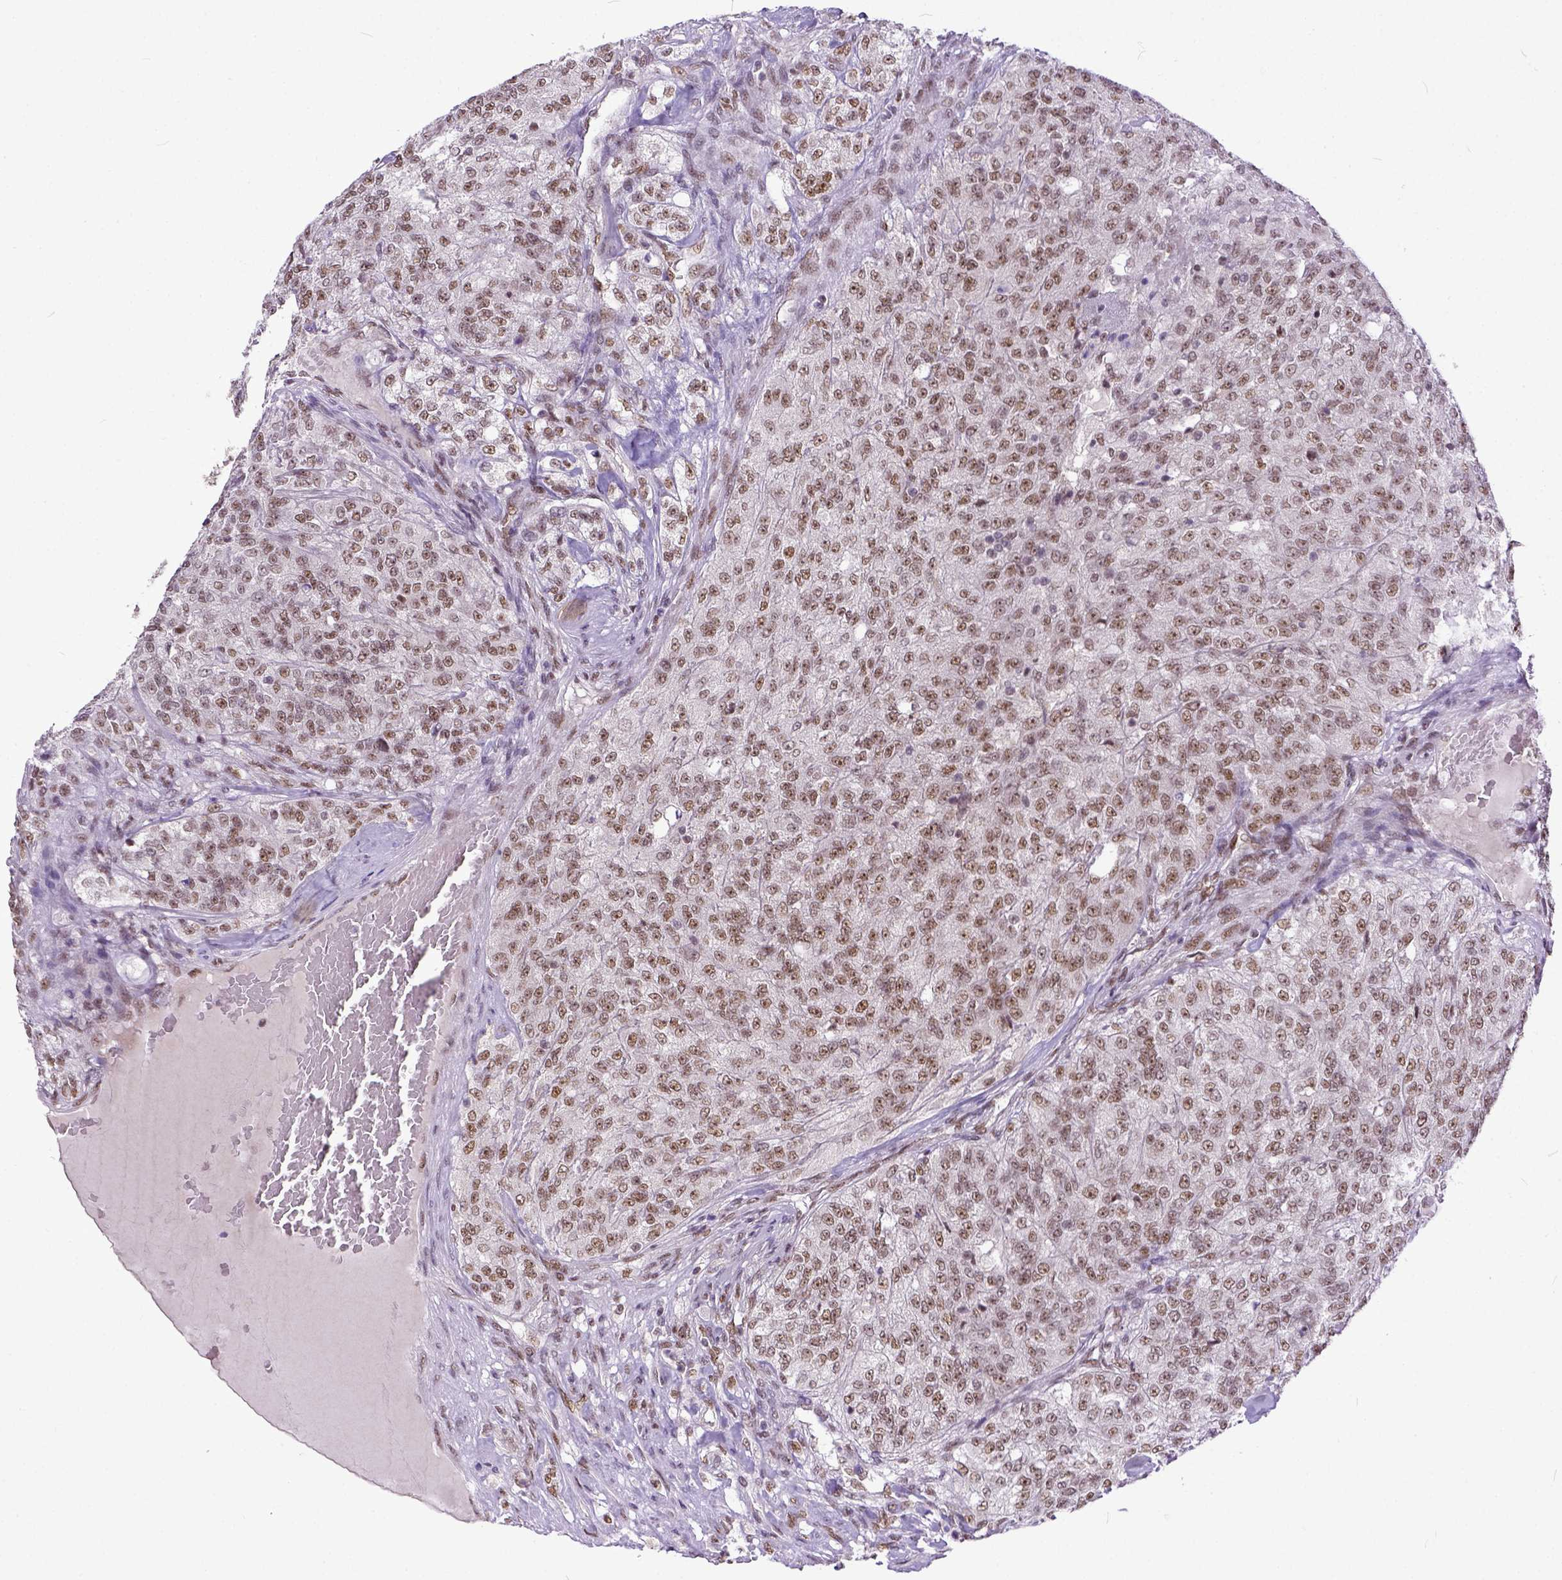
{"staining": {"intensity": "moderate", "quantity": ">75%", "location": "nuclear"}, "tissue": "renal cancer", "cell_type": "Tumor cells", "image_type": "cancer", "snomed": [{"axis": "morphology", "description": "Adenocarcinoma, NOS"}, {"axis": "topography", "description": "Kidney"}], "caption": "Immunohistochemistry photomicrograph of neoplastic tissue: renal adenocarcinoma stained using immunohistochemistry displays medium levels of moderate protein expression localized specifically in the nuclear of tumor cells, appearing as a nuclear brown color.", "gene": "ERCC1", "patient": {"sex": "female", "age": 63}}